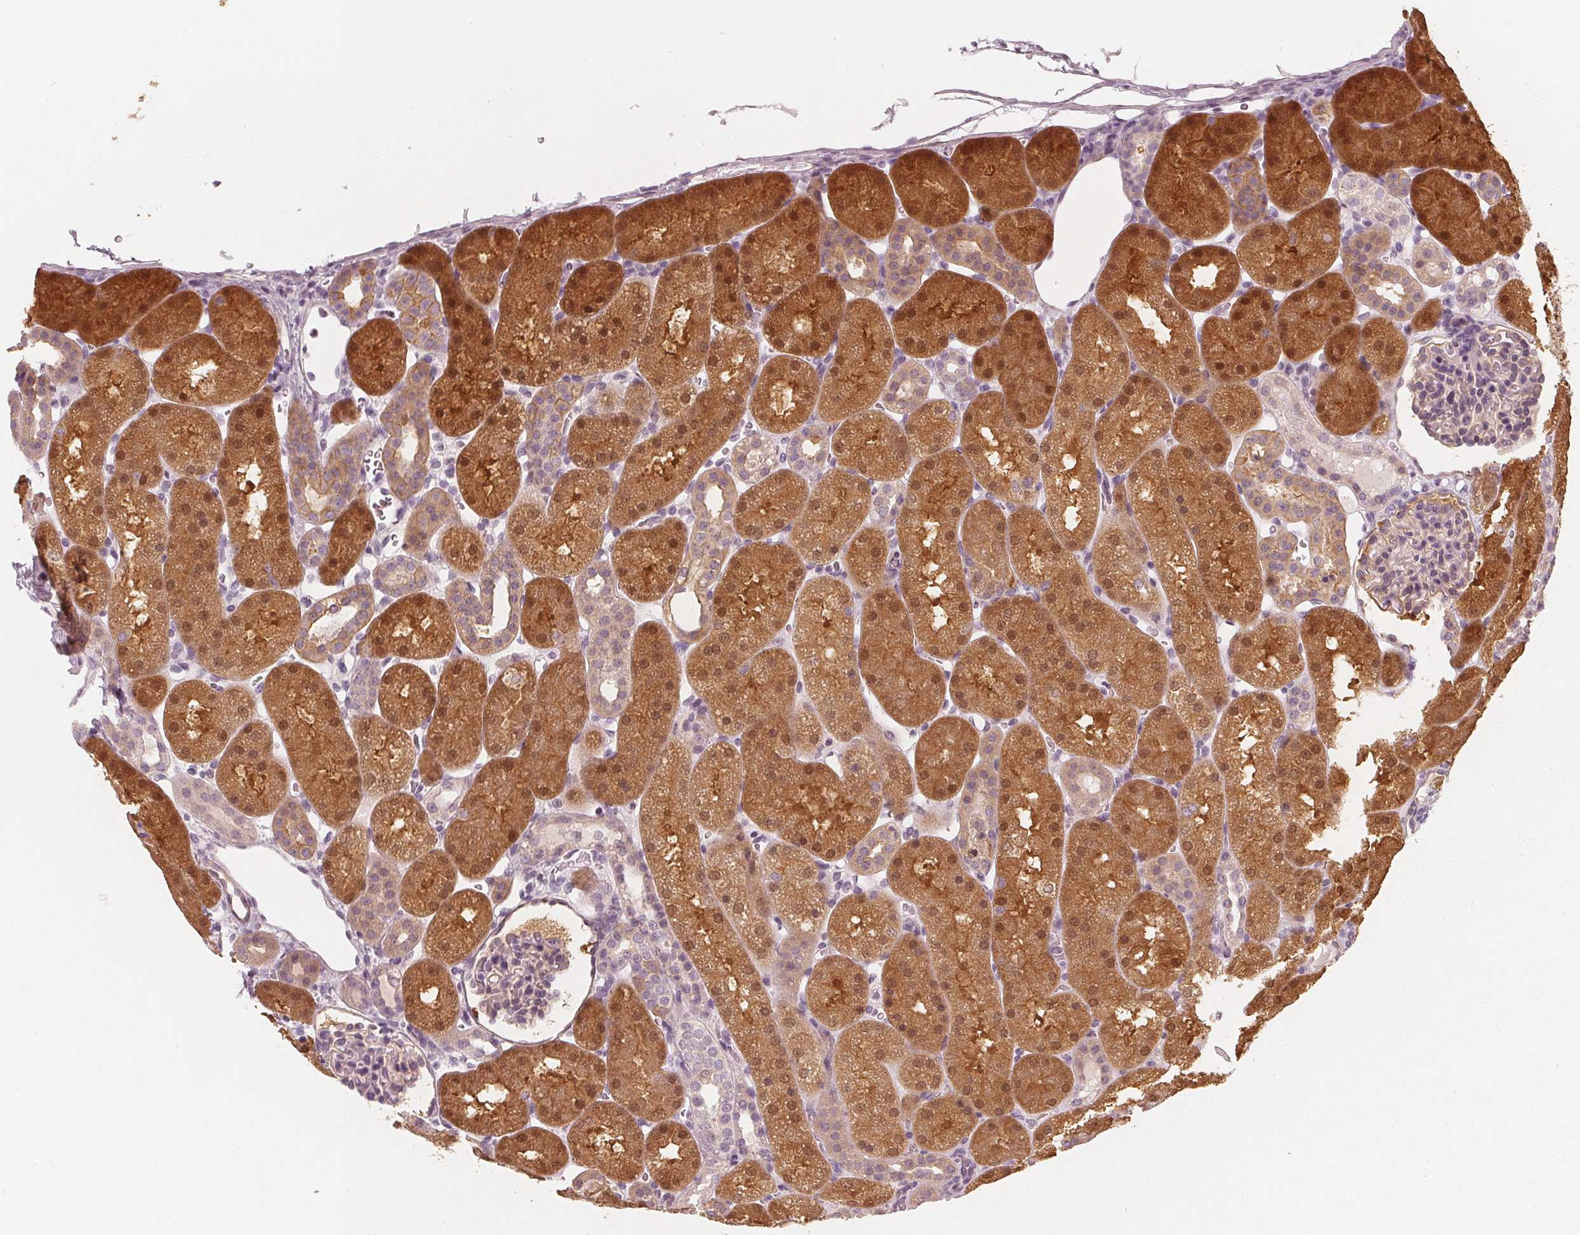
{"staining": {"intensity": "negative", "quantity": "none", "location": "none"}, "tissue": "kidney", "cell_type": "Cells in glomeruli", "image_type": "normal", "snomed": [{"axis": "morphology", "description": "Normal tissue, NOS"}, {"axis": "topography", "description": "Kidney"}], "caption": "Normal kidney was stained to show a protein in brown. There is no significant staining in cells in glomeruli. (Brightfield microscopy of DAB (3,3'-diaminobenzidine) immunohistochemistry at high magnification).", "gene": "SAT2", "patient": {"sex": "male", "age": 2}}